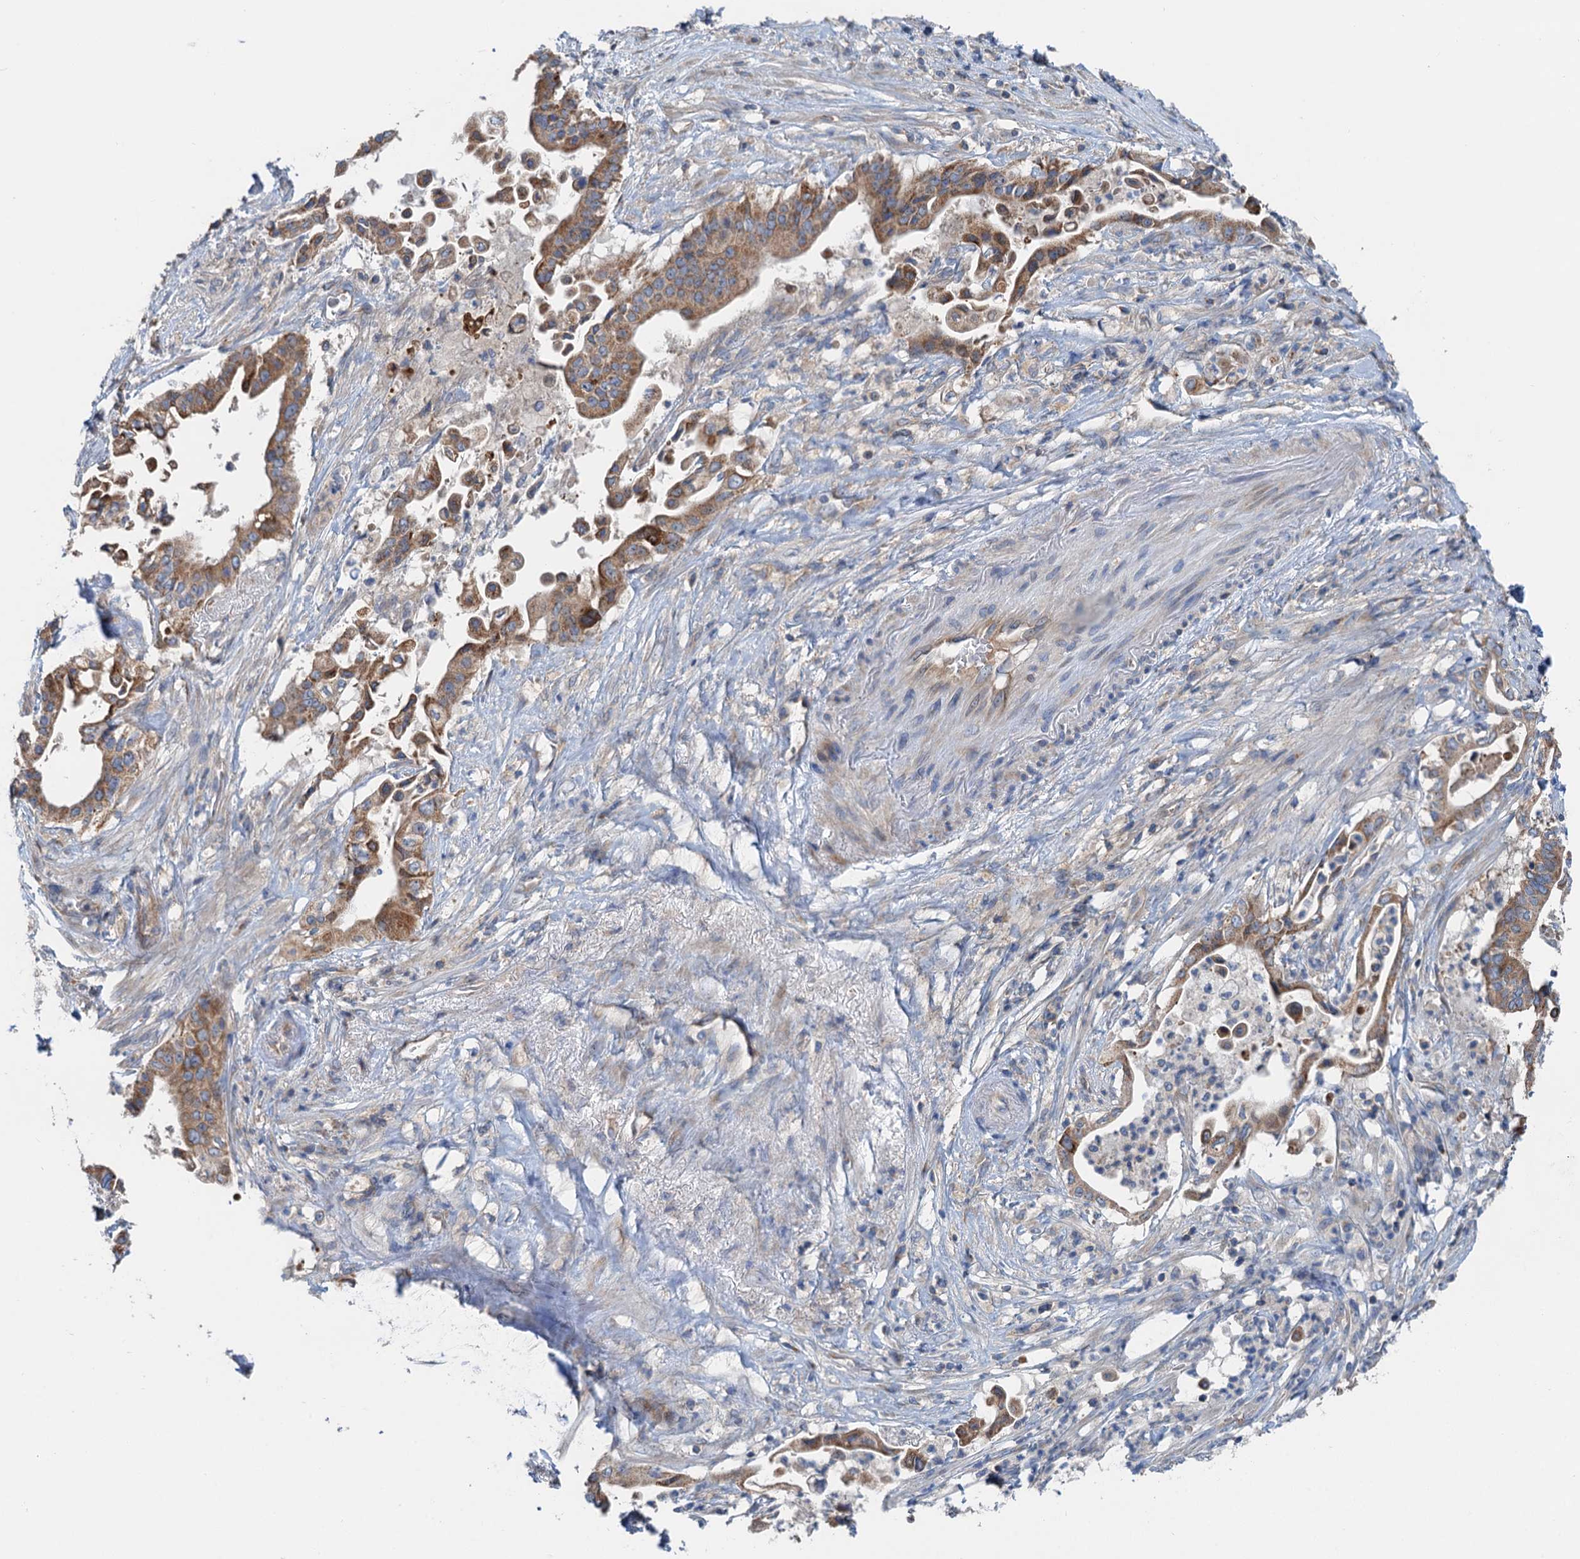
{"staining": {"intensity": "moderate", "quantity": ">75%", "location": "cytoplasmic/membranous"}, "tissue": "pancreatic cancer", "cell_type": "Tumor cells", "image_type": "cancer", "snomed": [{"axis": "morphology", "description": "Adenocarcinoma, NOS"}, {"axis": "topography", "description": "Pancreas"}], "caption": "Pancreatic cancer tissue displays moderate cytoplasmic/membranous positivity in about >75% of tumor cells", "gene": "ANKRD26", "patient": {"sex": "female", "age": 77}}